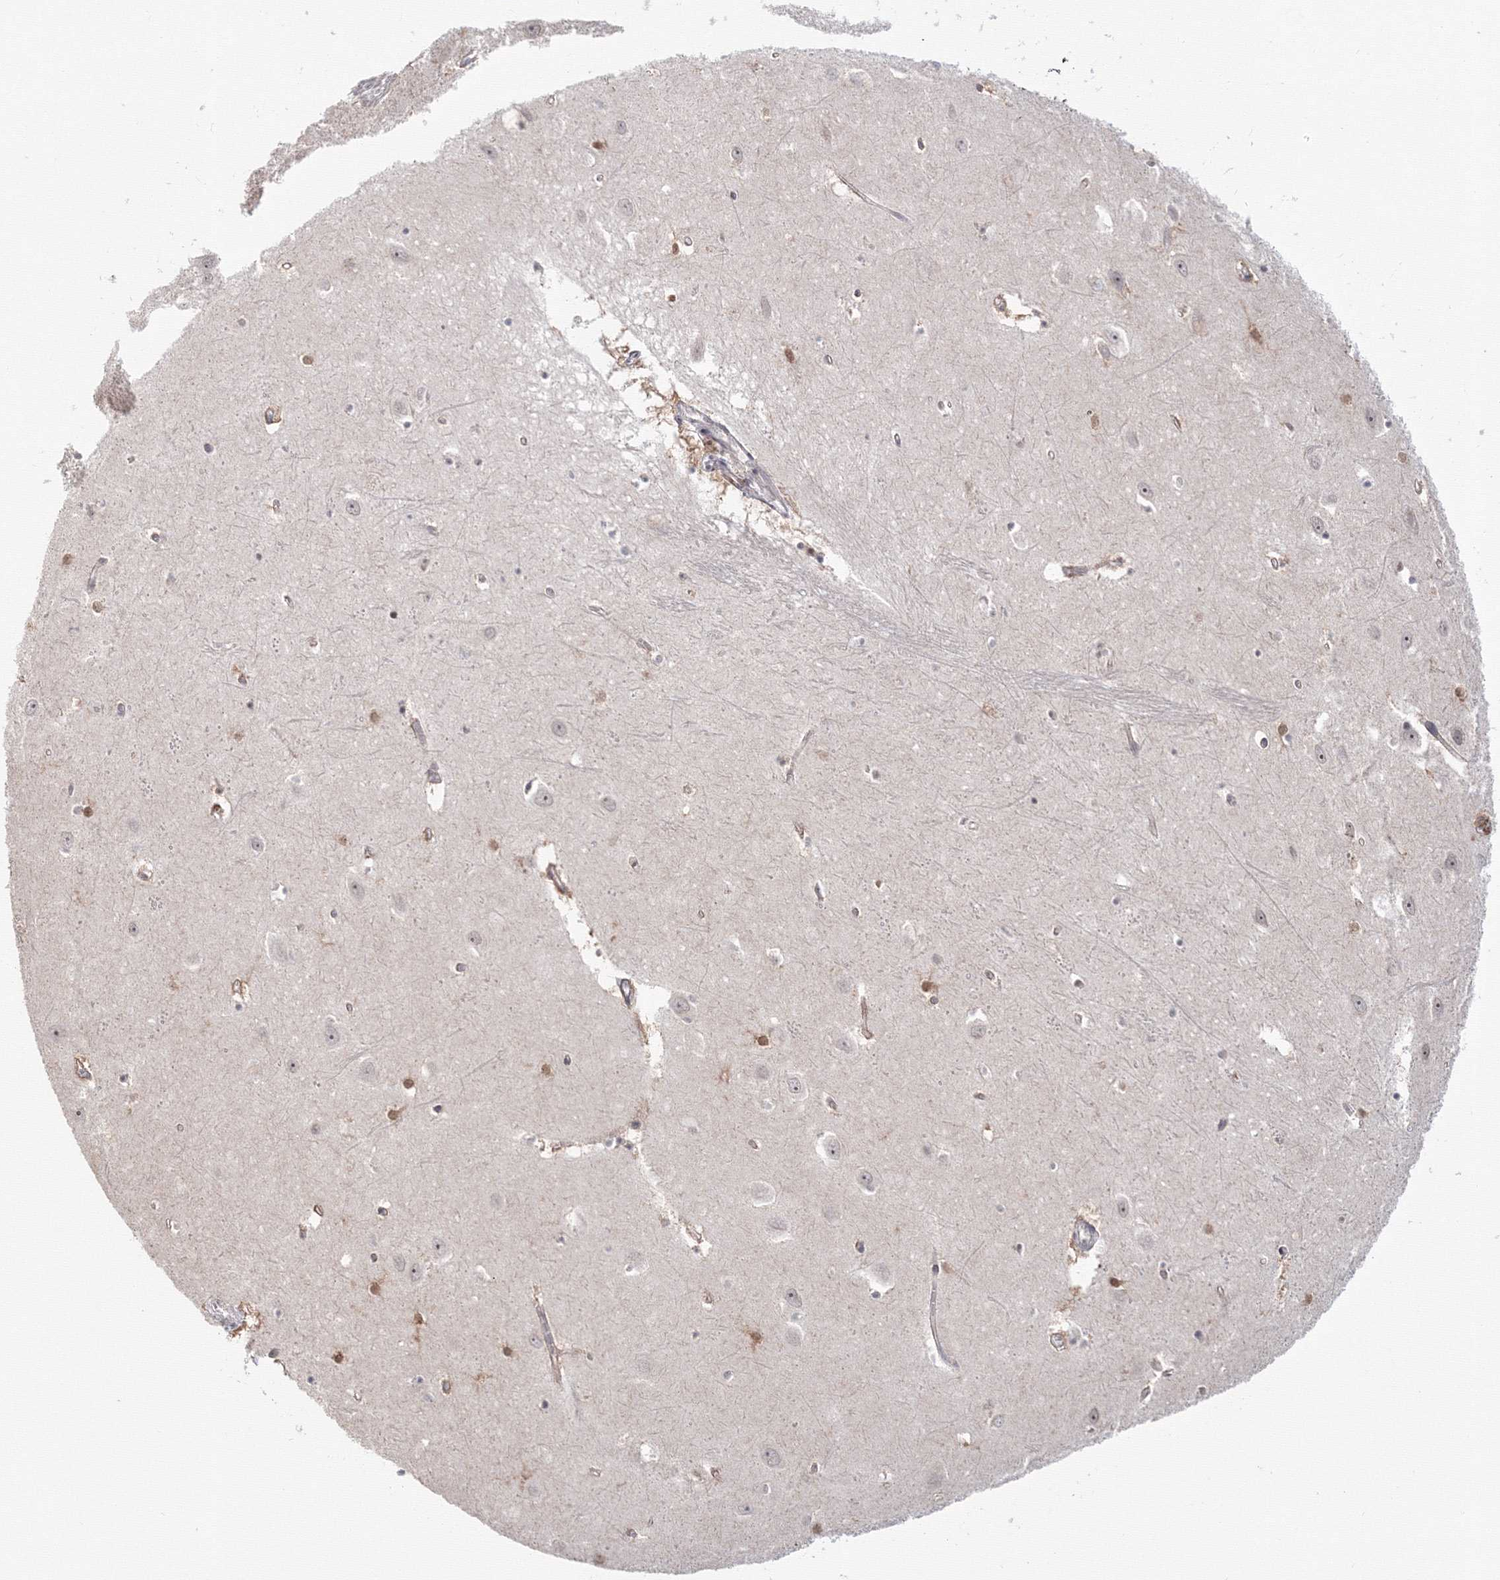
{"staining": {"intensity": "moderate", "quantity": "<25%", "location": "cytoplasmic/membranous,nuclear"}, "tissue": "hippocampus", "cell_type": "Glial cells", "image_type": "normal", "snomed": [{"axis": "morphology", "description": "Normal tissue, NOS"}, {"axis": "topography", "description": "Hippocampus"}], "caption": "The micrograph demonstrates staining of benign hippocampus, revealing moderate cytoplasmic/membranous,nuclear protein positivity (brown color) within glial cells. Ihc stains the protein of interest in brown and the nuclei are stained blue.", "gene": "SLC7A7", "patient": {"sex": "female", "age": 64}}